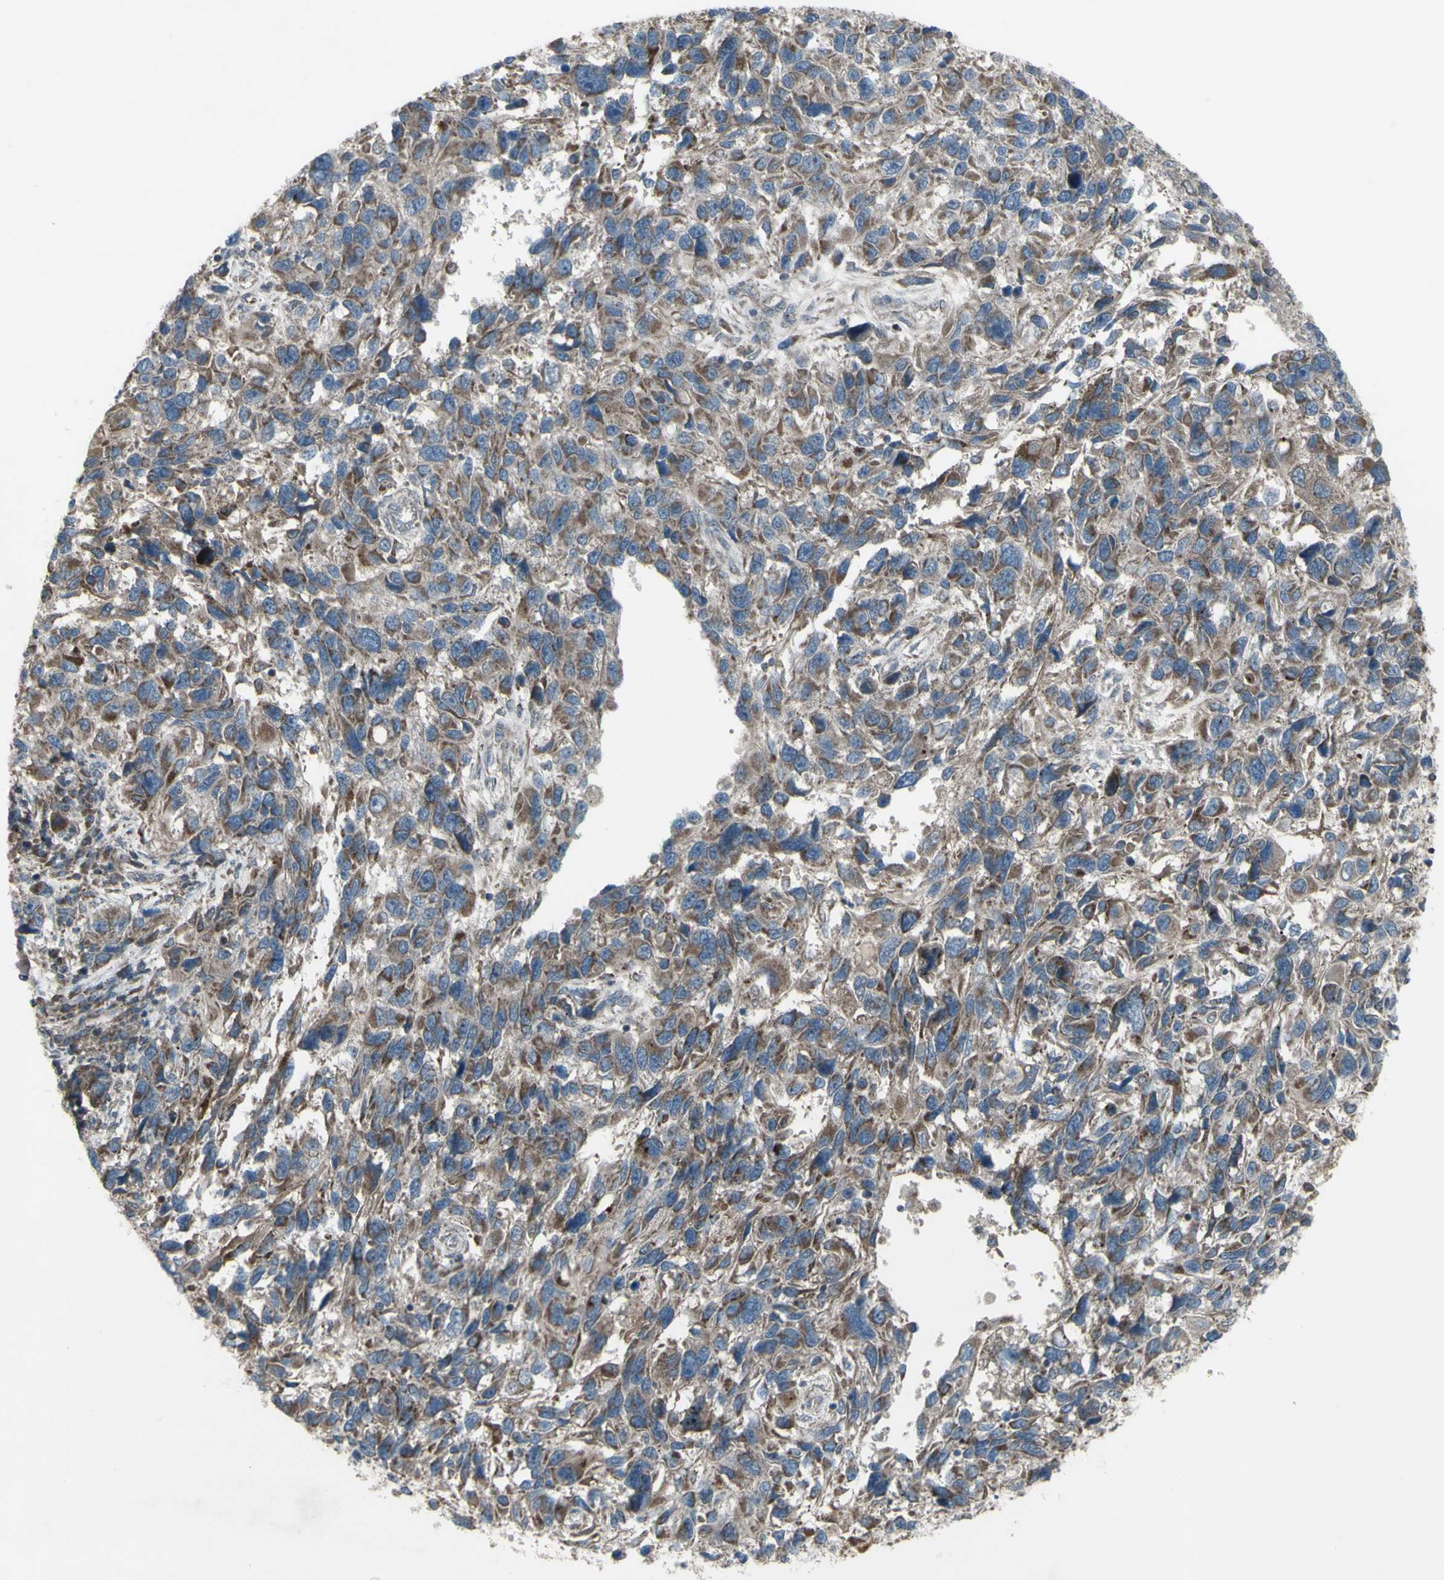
{"staining": {"intensity": "weak", "quantity": ">75%", "location": "cytoplasmic/membranous"}, "tissue": "melanoma", "cell_type": "Tumor cells", "image_type": "cancer", "snomed": [{"axis": "morphology", "description": "Malignant melanoma, NOS"}, {"axis": "topography", "description": "Skin"}], "caption": "An image of human melanoma stained for a protein exhibits weak cytoplasmic/membranous brown staining in tumor cells.", "gene": "SHC1", "patient": {"sex": "male", "age": 53}}